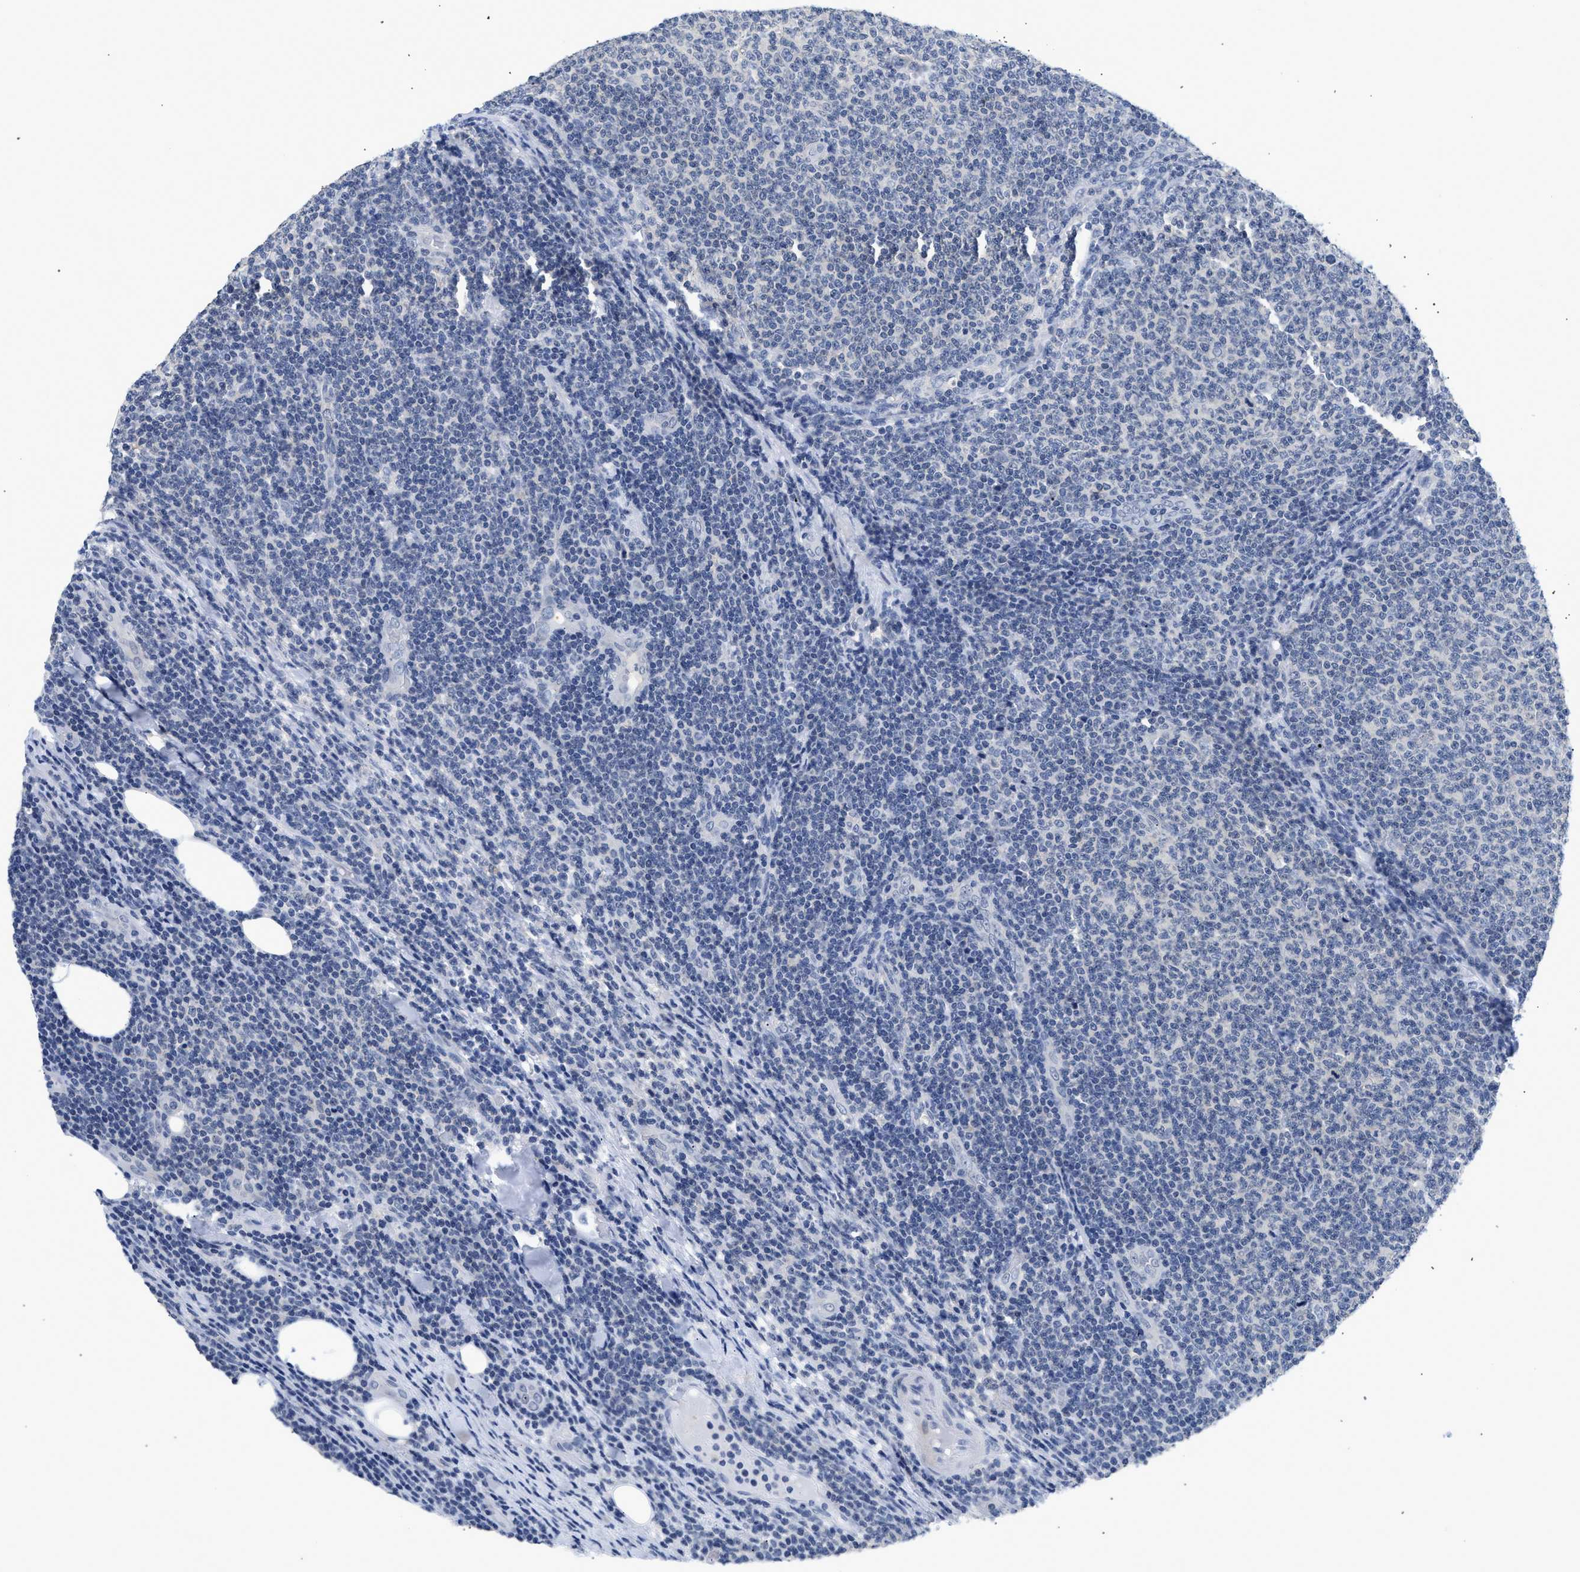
{"staining": {"intensity": "negative", "quantity": "none", "location": "none"}, "tissue": "lymphoma", "cell_type": "Tumor cells", "image_type": "cancer", "snomed": [{"axis": "morphology", "description": "Malignant lymphoma, non-Hodgkin's type, Low grade"}, {"axis": "topography", "description": "Lymph node"}], "caption": "Lymphoma stained for a protein using immunohistochemistry displays no positivity tumor cells.", "gene": "PPM1L", "patient": {"sex": "male", "age": 66}}